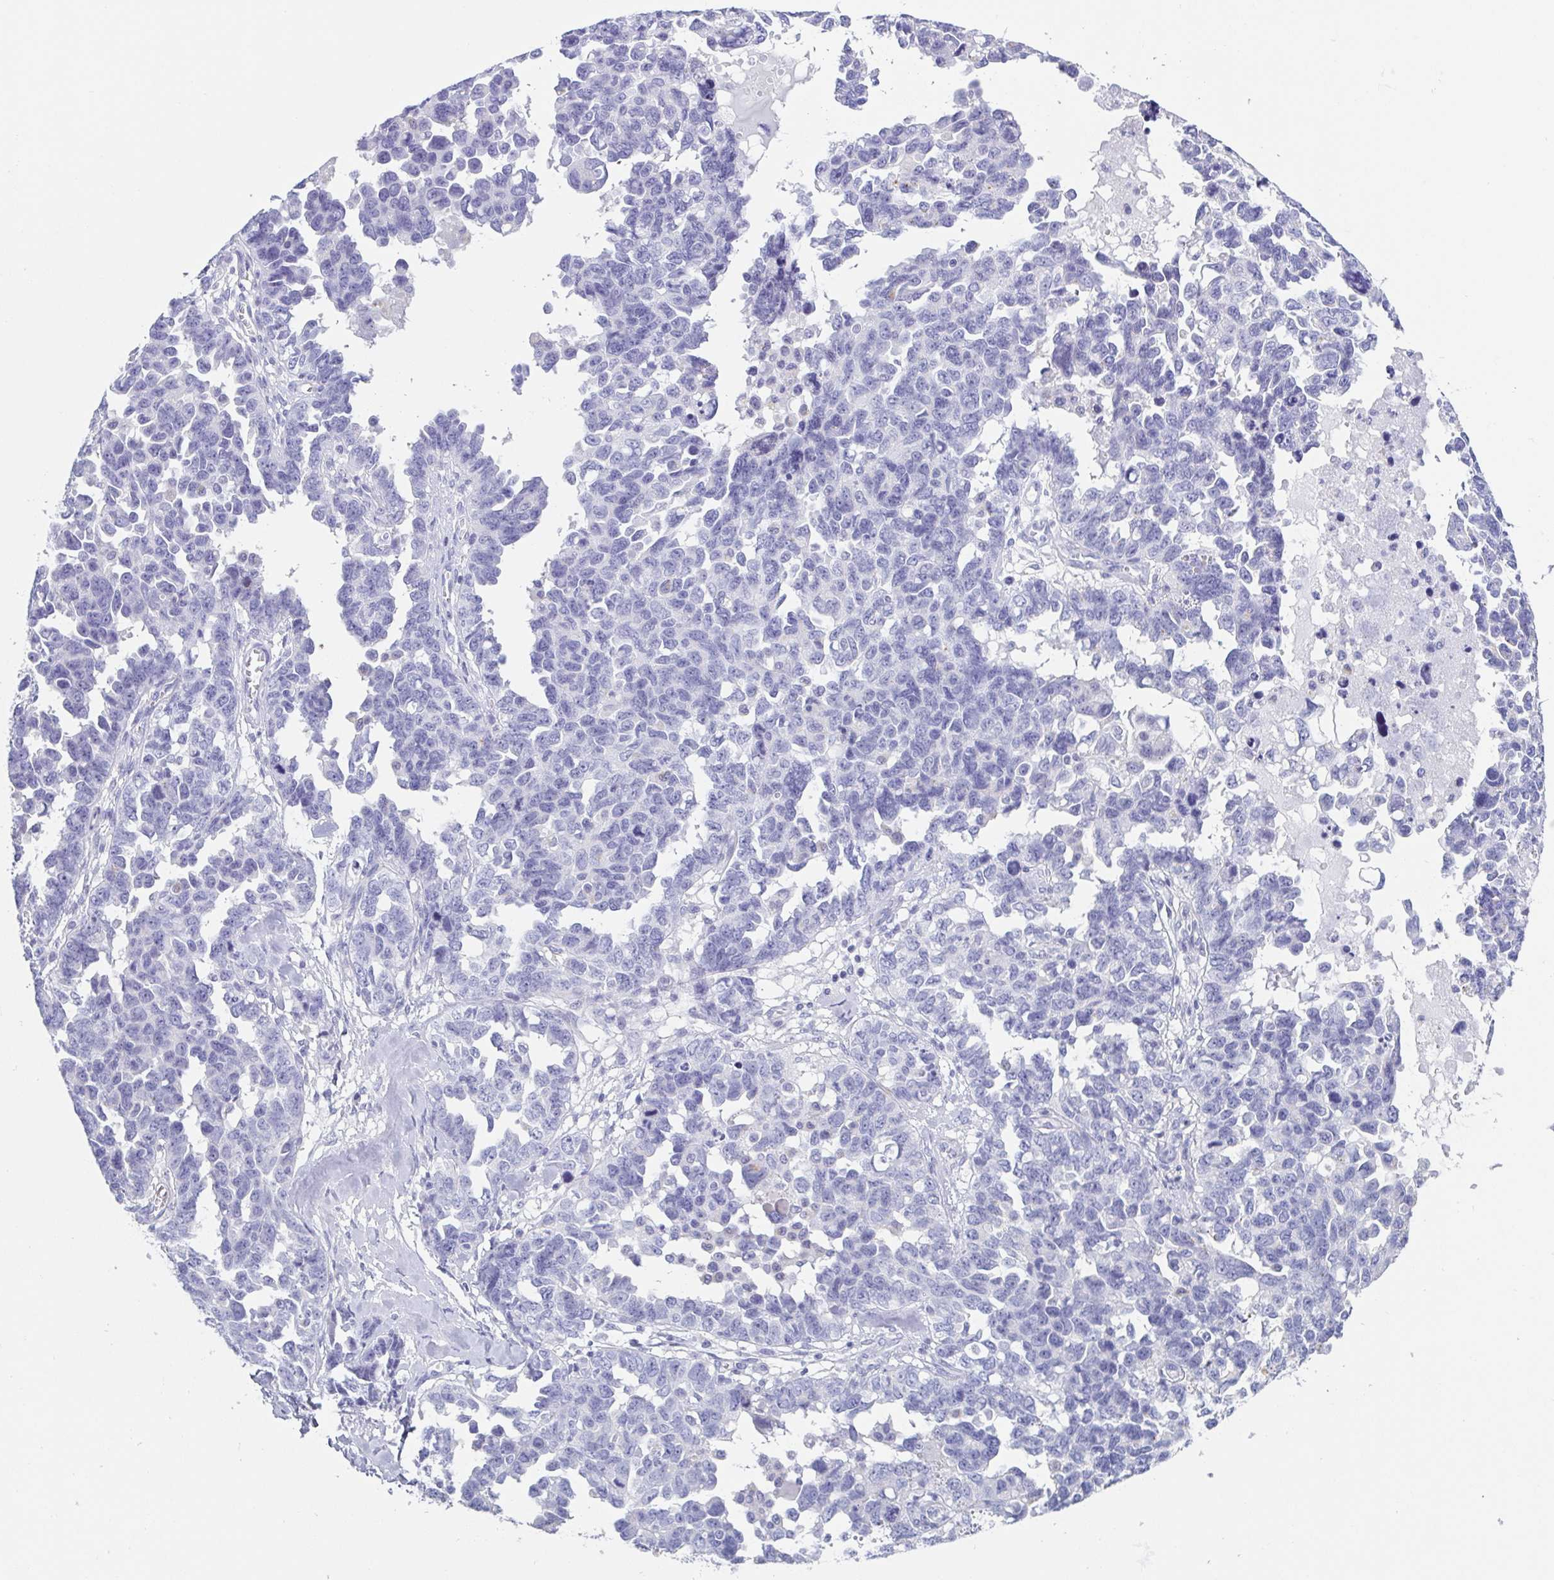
{"staining": {"intensity": "negative", "quantity": "none", "location": "none"}, "tissue": "ovarian cancer", "cell_type": "Tumor cells", "image_type": "cancer", "snomed": [{"axis": "morphology", "description": "Cystadenocarcinoma, serous, NOS"}, {"axis": "topography", "description": "Ovary"}], "caption": "High power microscopy micrograph of an immunohistochemistry (IHC) histopathology image of serous cystadenocarcinoma (ovarian), revealing no significant positivity in tumor cells.", "gene": "TAGLN3", "patient": {"sex": "female", "age": 69}}